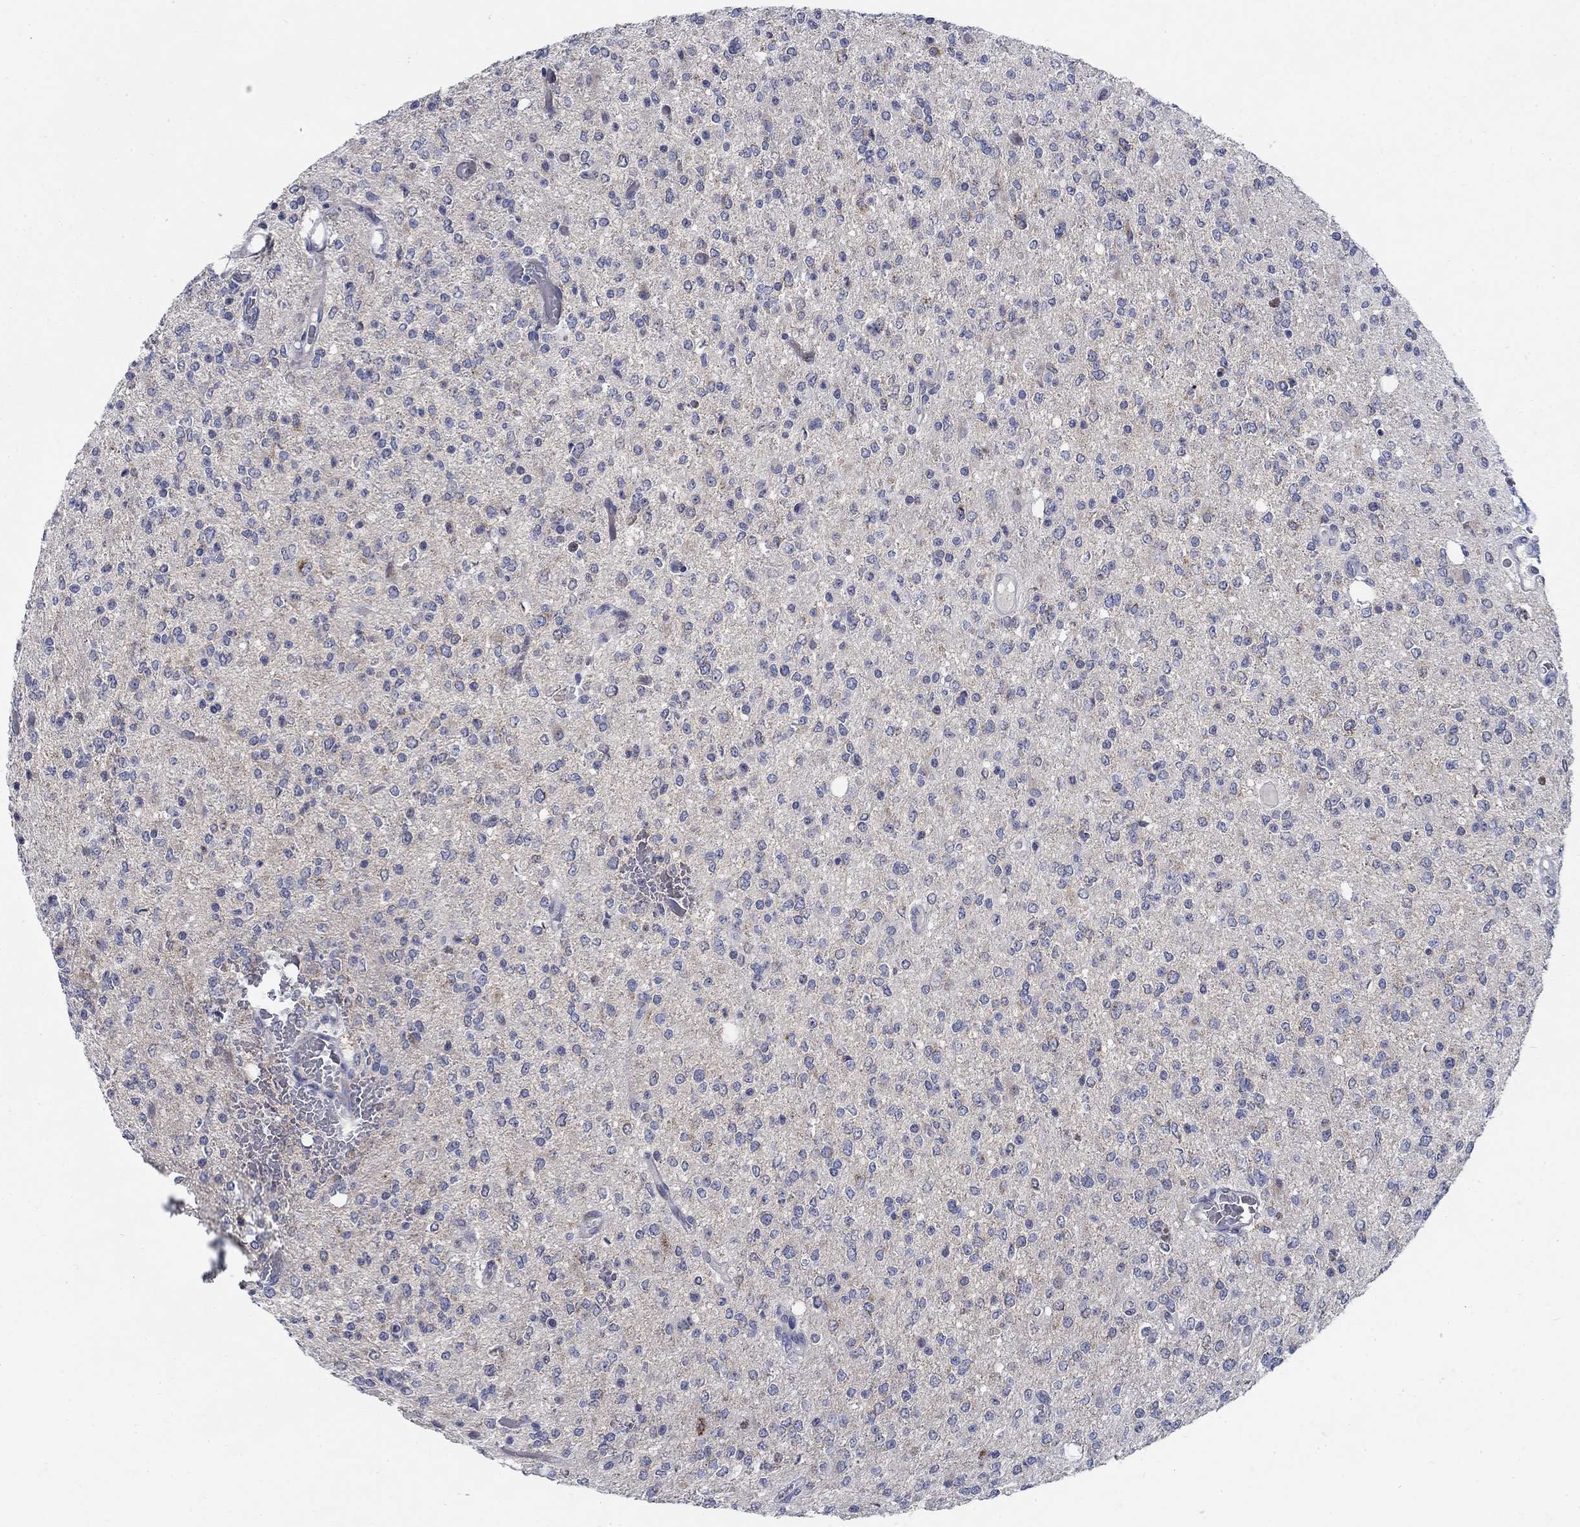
{"staining": {"intensity": "negative", "quantity": "none", "location": "none"}, "tissue": "glioma", "cell_type": "Tumor cells", "image_type": "cancer", "snomed": [{"axis": "morphology", "description": "Glioma, malignant, Low grade"}, {"axis": "topography", "description": "Brain"}], "caption": "High power microscopy image of an immunohistochemistry (IHC) micrograph of malignant glioma (low-grade), revealing no significant expression in tumor cells.", "gene": "DNER", "patient": {"sex": "male", "age": 67}}